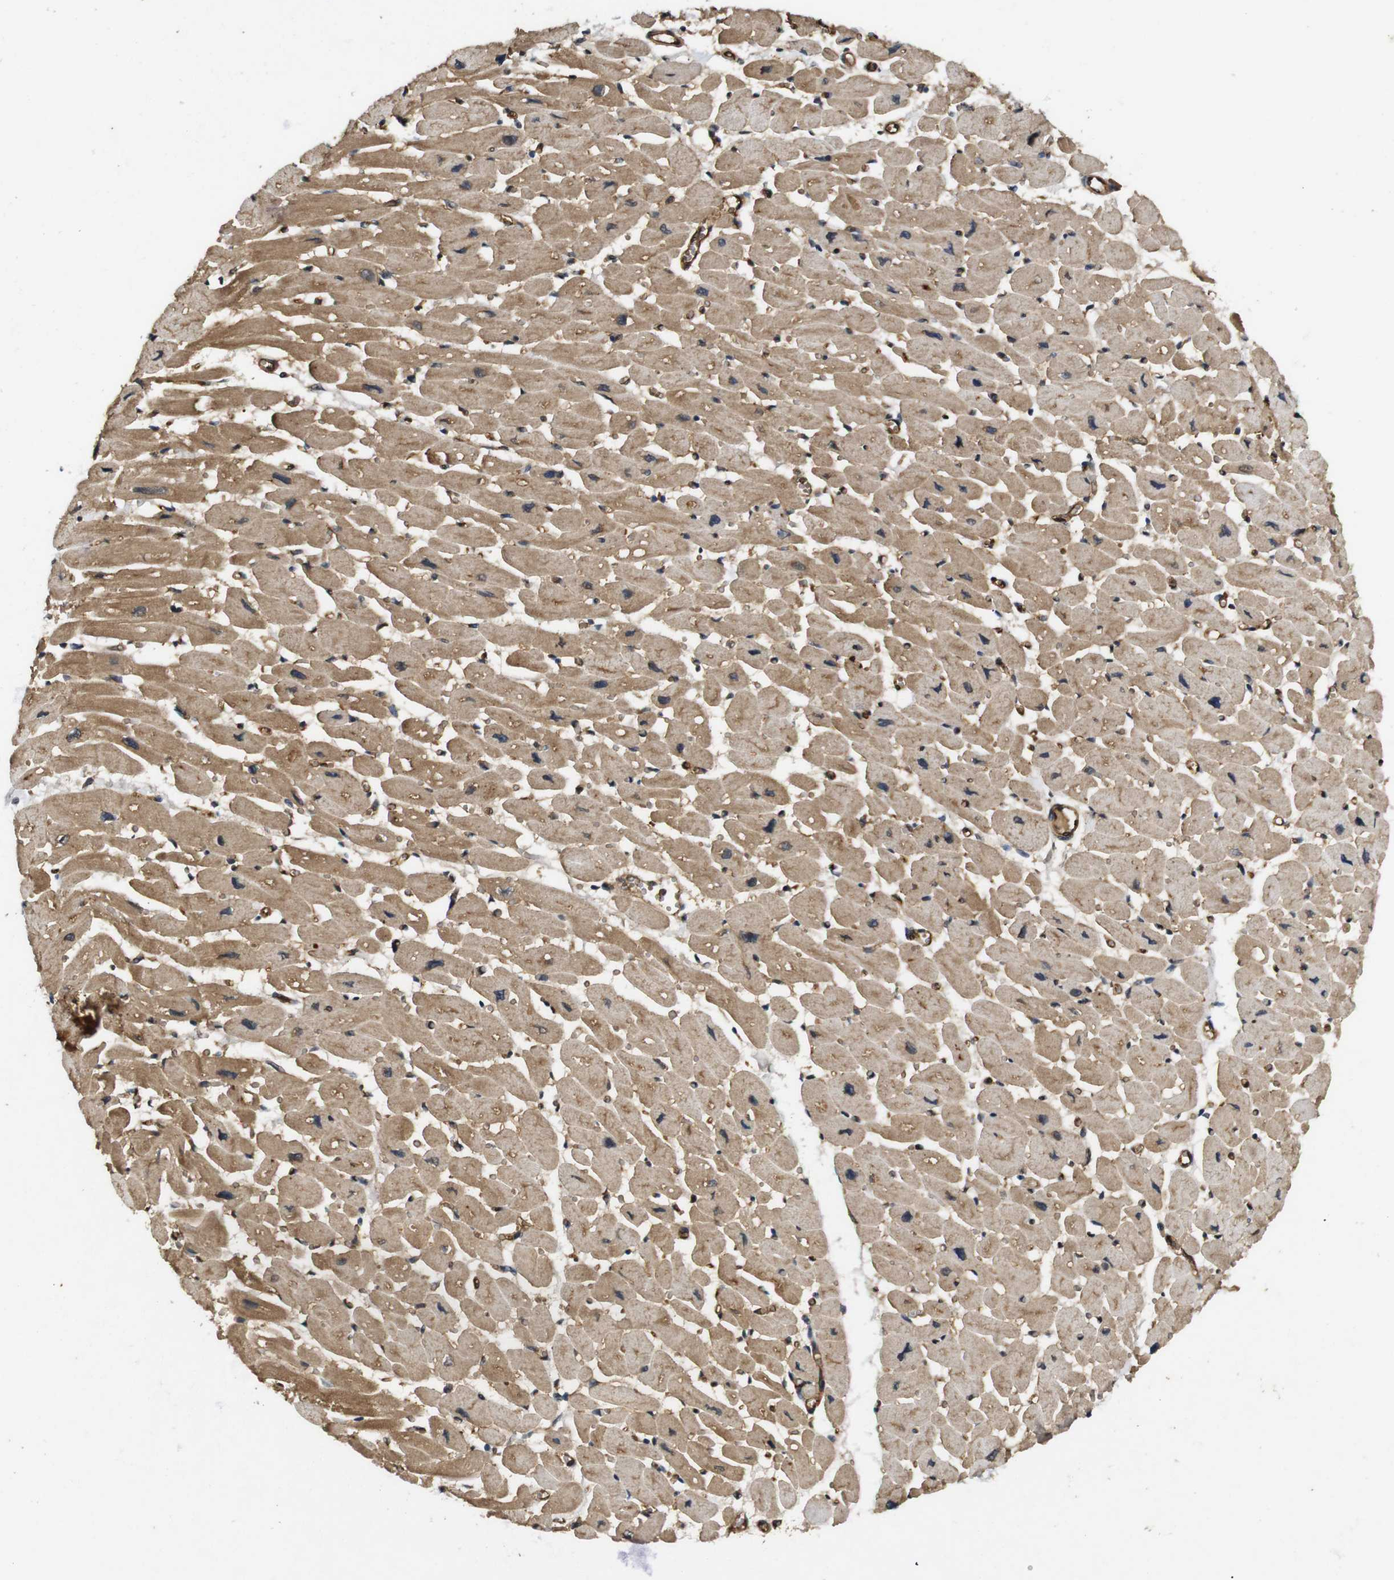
{"staining": {"intensity": "moderate", "quantity": ">75%", "location": "cytoplasmic/membranous"}, "tissue": "heart muscle", "cell_type": "Cardiomyocytes", "image_type": "normal", "snomed": [{"axis": "morphology", "description": "Normal tissue, NOS"}, {"axis": "topography", "description": "Heart"}], "caption": "Protein staining of unremarkable heart muscle shows moderate cytoplasmic/membranous expression in about >75% of cardiomyocytes. (DAB (3,3'-diaminobenzidine) = brown stain, brightfield microscopy at high magnification).", "gene": "RIPK1", "patient": {"sex": "female", "age": 54}}